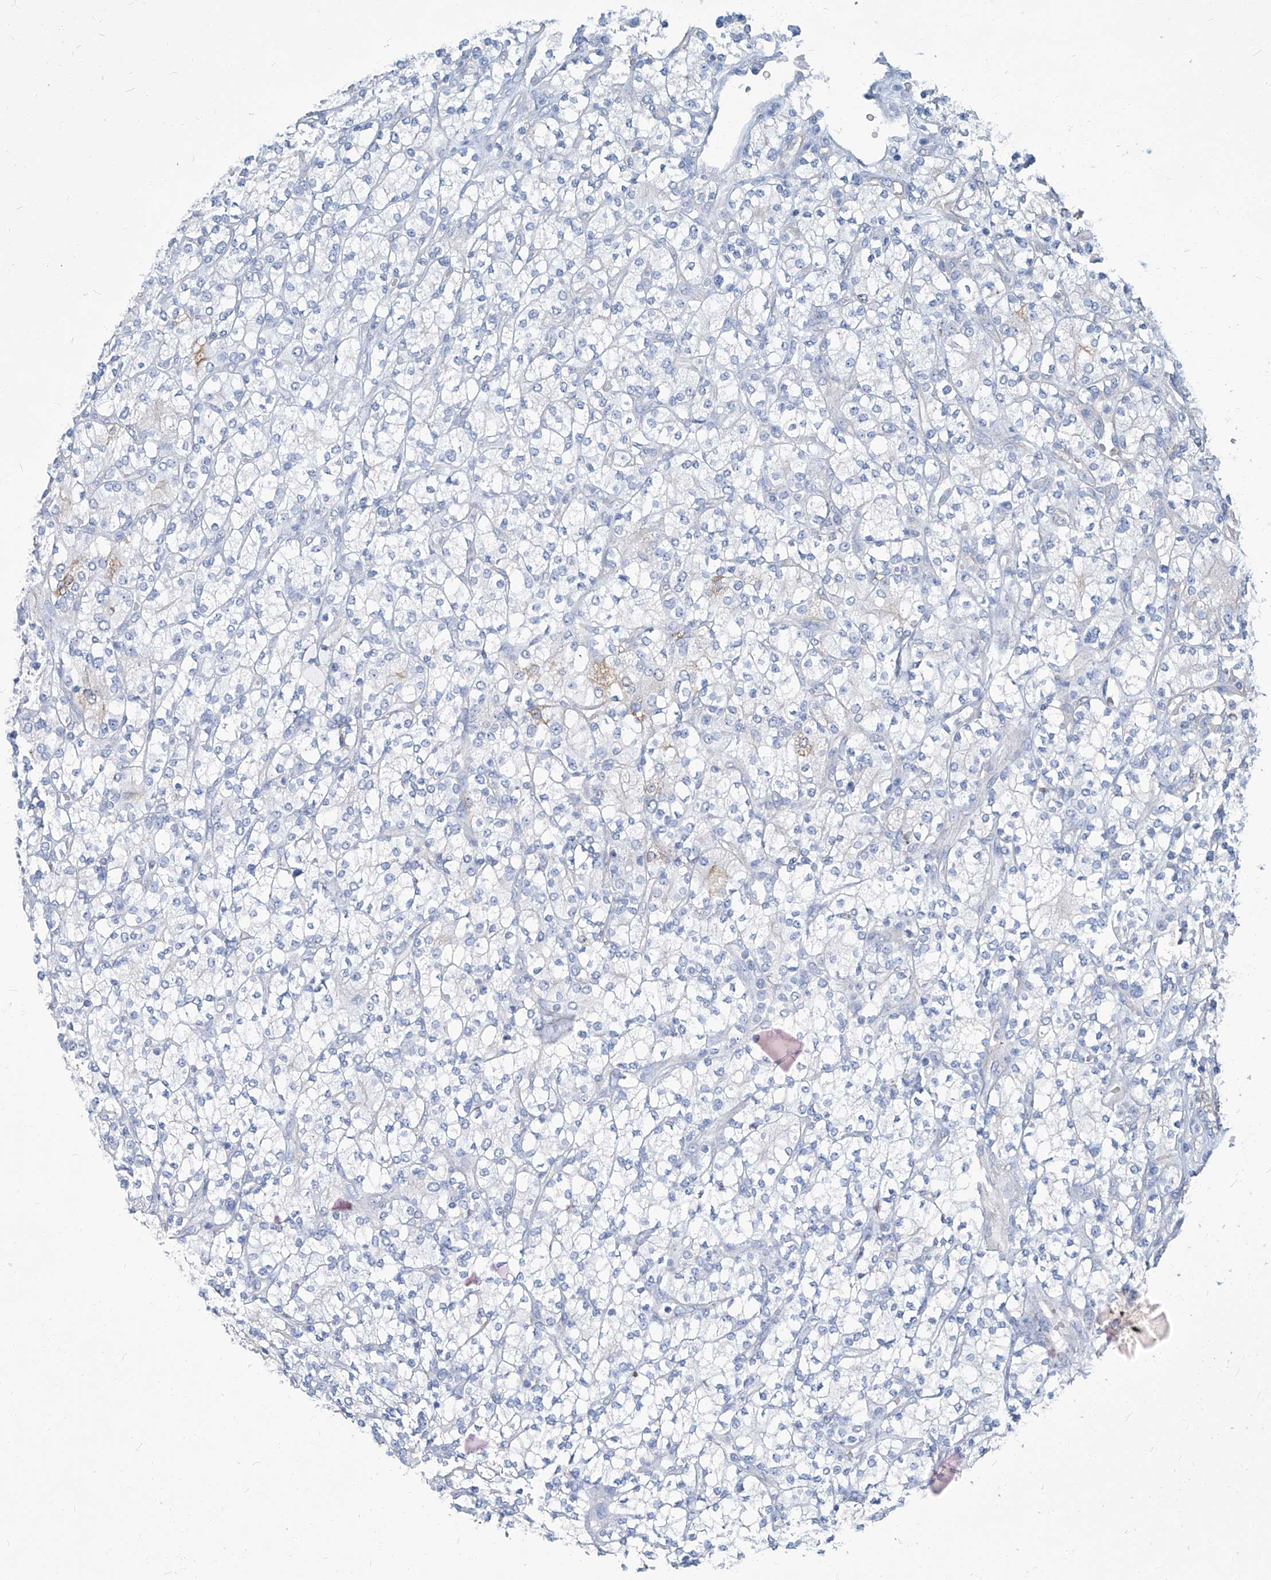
{"staining": {"intensity": "negative", "quantity": "none", "location": "none"}, "tissue": "renal cancer", "cell_type": "Tumor cells", "image_type": "cancer", "snomed": [{"axis": "morphology", "description": "Adenocarcinoma, NOS"}, {"axis": "topography", "description": "Kidney"}], "caption": "This is an IHC image of adenocarcinoma (renal). There is no staining in tumor cells.", "gene": "PFKL", "patient": {"sex": "male", "age": 77}}